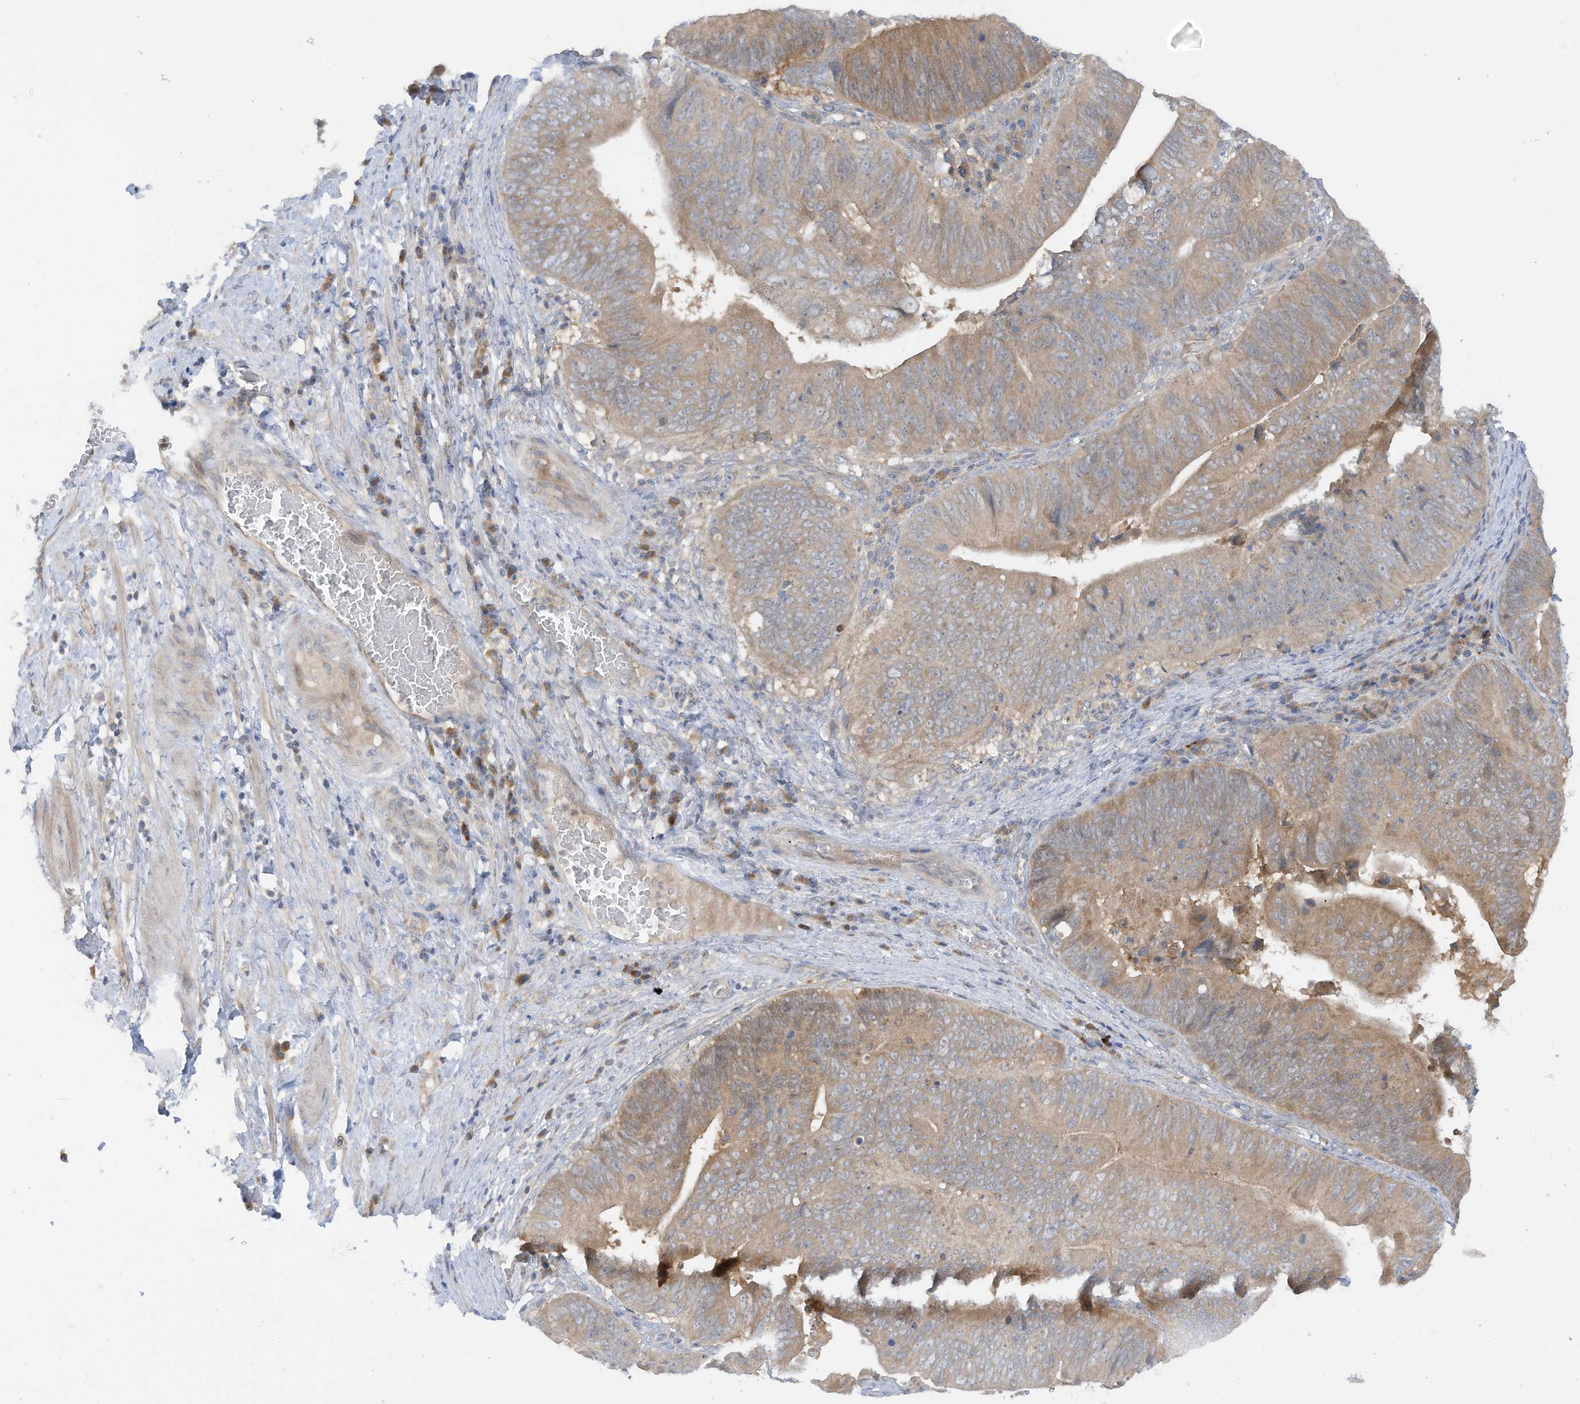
{"staining": {"intensity": "moderate", "quantity": "25%-75%", "location": "cytoplasmic/membranous"}, "tissue": "pancreatic cancer", "cell_type": "Tumor cells", "image_type": "cancer", "snomed": [{"axis": "morphology", "description": "Adenocarcinoma, NOS"}, {"axis": "topography", "description": "Pancreas"}], "caption": "Immunohistochemistry staining of pancreatic cancer (adenocarcinoma), which reveals medium levels of moderate cytoplasmic/membranous staining in about 25%-75% of tumor cells indicating moderate cytoplasmic/membranous protein staining. The staining was performed using DAB (brown) for protein detection and nuclei were counterstained in hematoxylin (blue).", "gene": "LRRN2", "patient": {"sex": "male", "age": 63}}